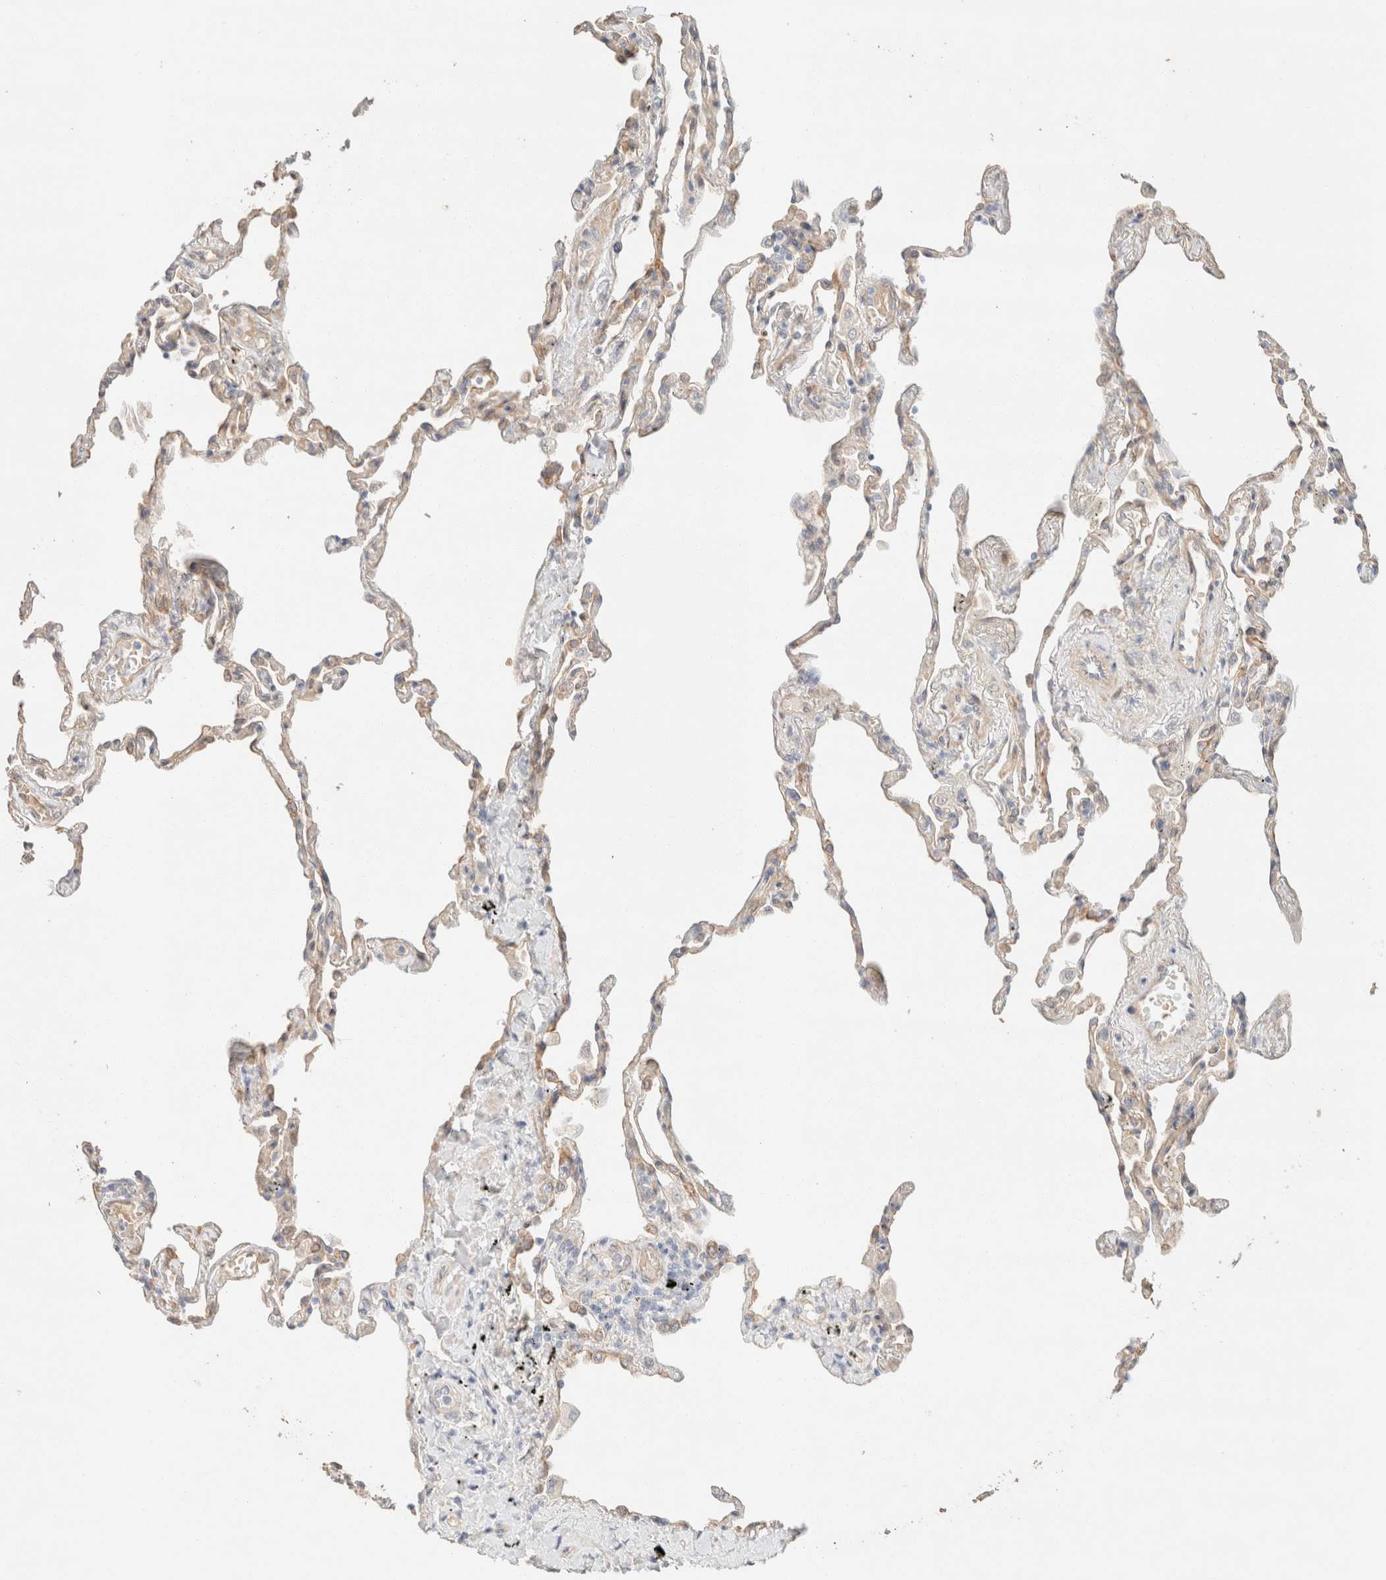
{"staining": {"intensity": "weak", "quantity": "<25%", "location": "cytoplasmic/membranous"}, "tissue": "lung", "cell_type": "Alveolar cells", "image_type": "normal", "snomed": [{"axis": "morphology", "description": "Normal tissue, NOS"}, {"axis": "topography", "description": "Lung"}], "caption": "The immunohistochemistry (IHC) photomicrograph has no significant expression in alveolar cells of lung. (DAB immunohistochemistry (IHC), high magnification).", "gene": "CSNK1E", "patient": {"sex": "male", "age": 59}}